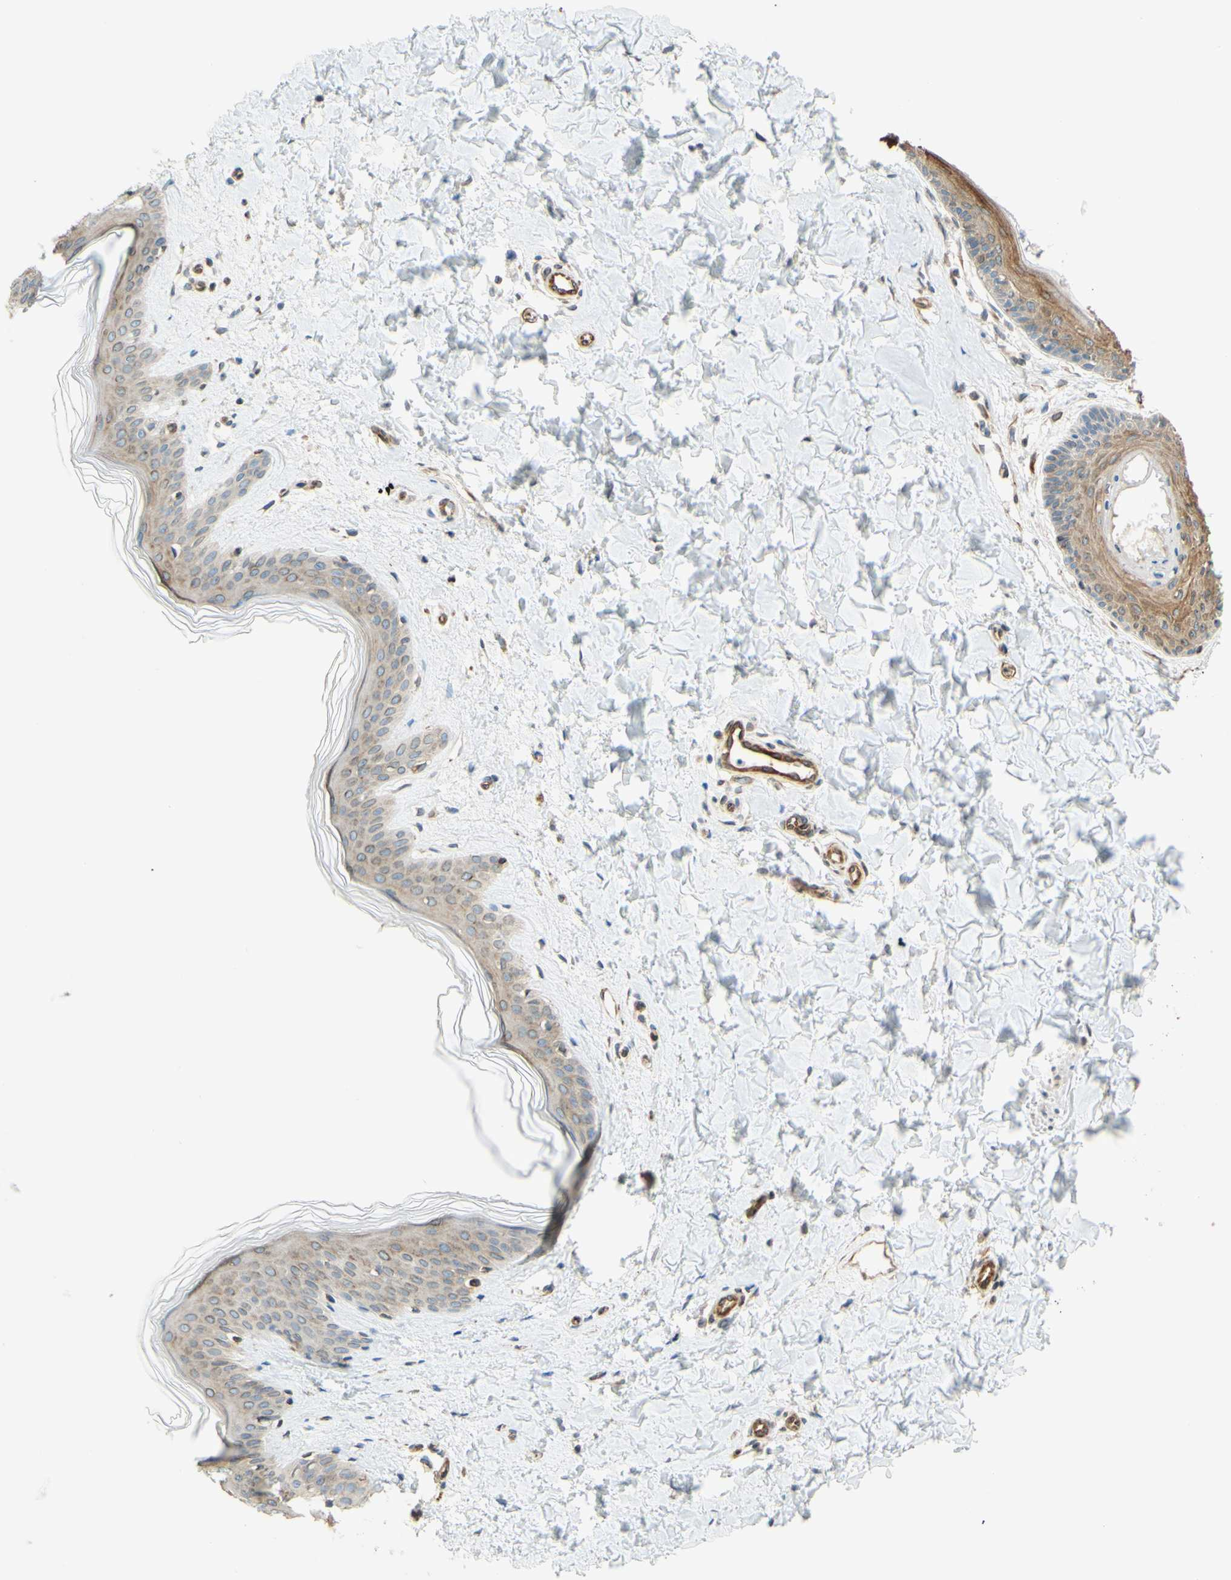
{"staining": {"intensity": "weak", "quantity": "25%-75%", "location": "cytoplasmic/membranous"}, "tissue": "skin", "cell_type": "Fibroblasts", "image_type": "normal", "snomed": [{"axis": "morphology", "description": "Normal tissue, NOS"}, {"axis": "topography", "description": "Skin"}], "caption": "A low amount of weak cytoplasmic/membranous positivity is identified in about 25%-75% of fibroblasts in benign skin.", "gene": "ENDOD1", "patient": {"sex": "female", "age": 41}}